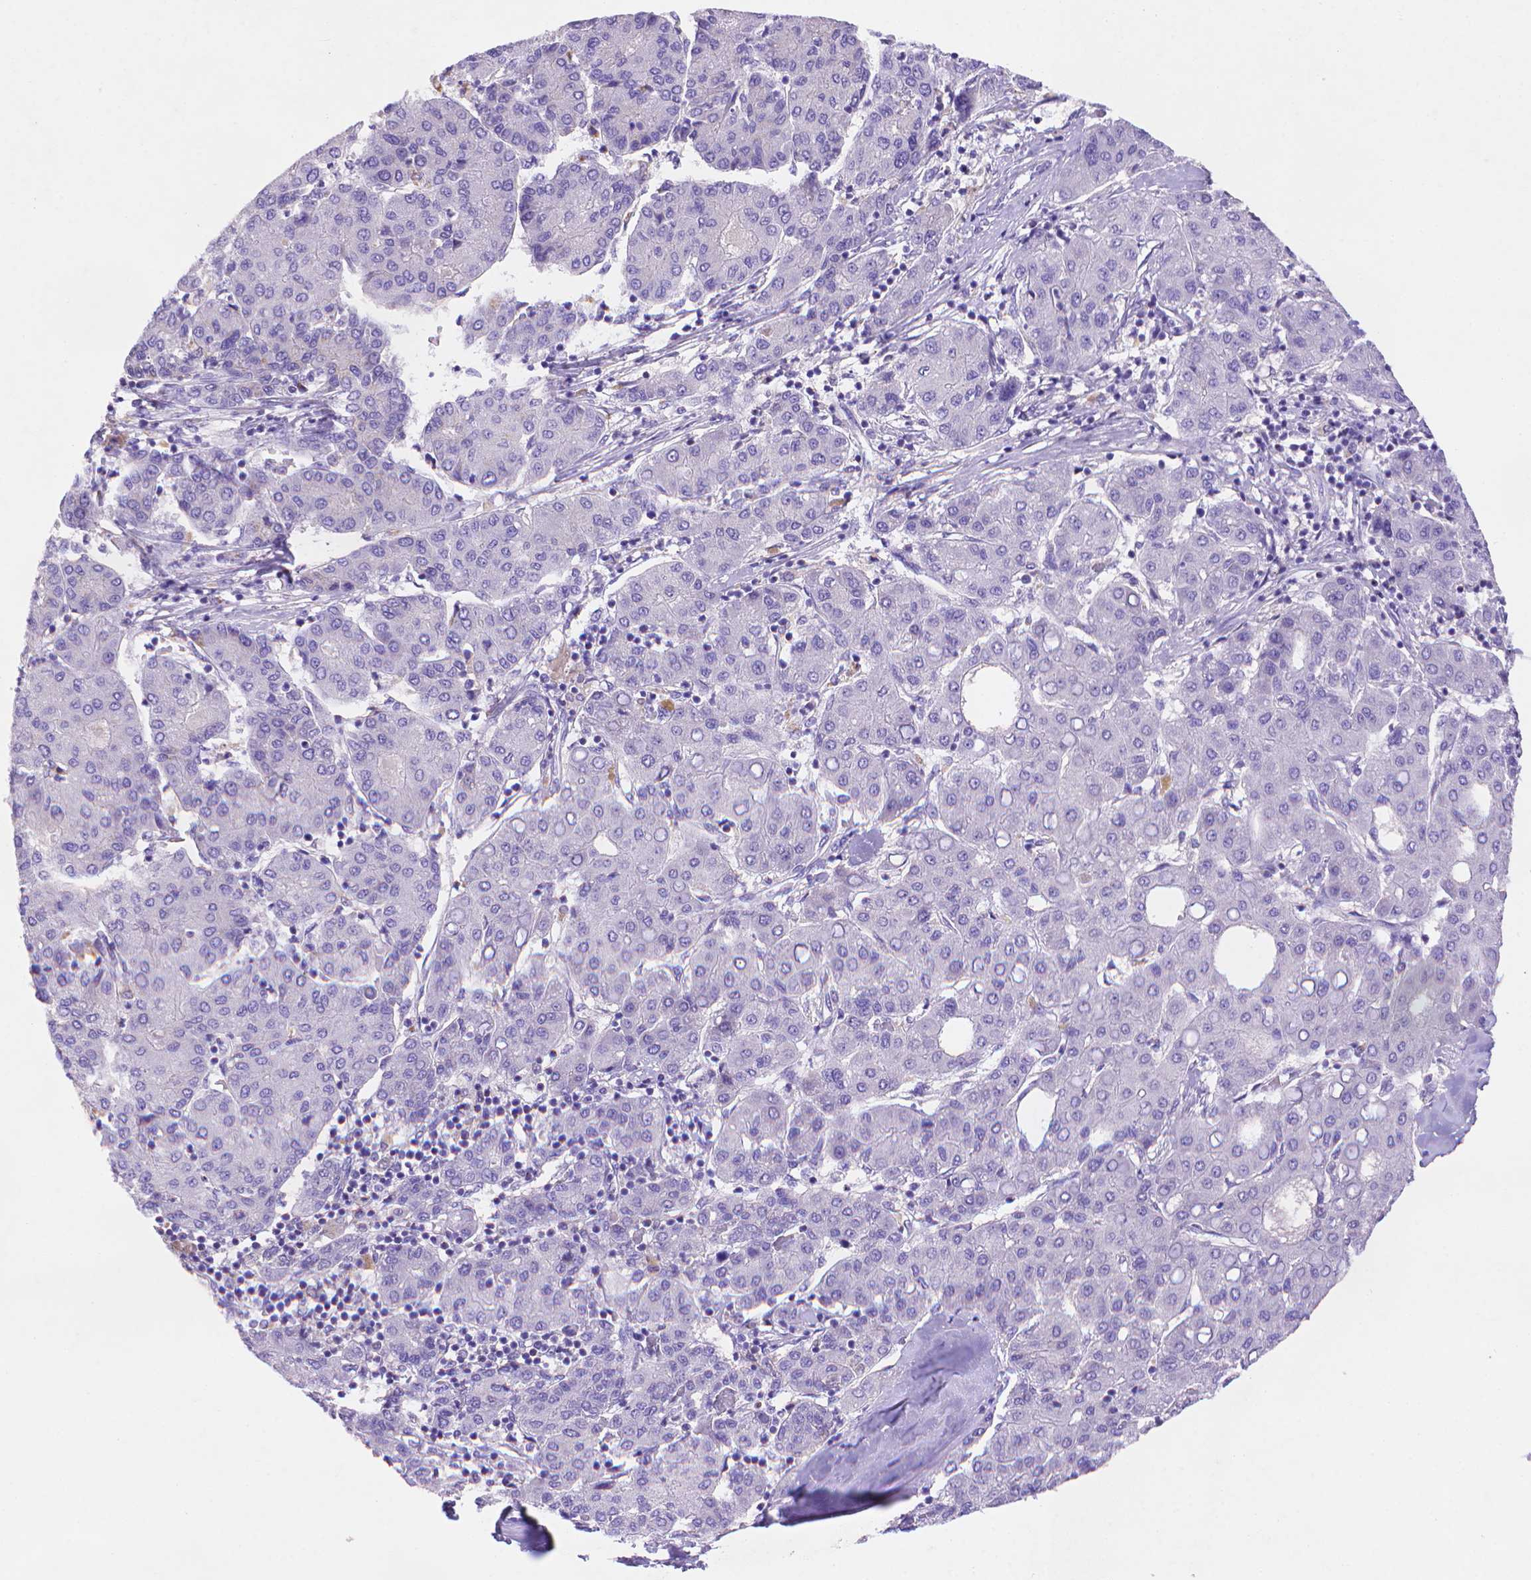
{"staining": {"intensity": "negative", "quantity": "none", "location": "none"}, "tissue": "liver cancer", "cell_type": "Tumor cells", "image_type": "cancer", "snomed": [{"axis": "morphology", "description": "Carcinoma, Hepatocellular, NOS"}, {"axis": "topography", "description": "Liver"}], "caption": "Image shows no protein positivity in tumor cells of liver cancer tissue.", "gene": "FGD2", "patient": {"sex": "male", "age": 65}}